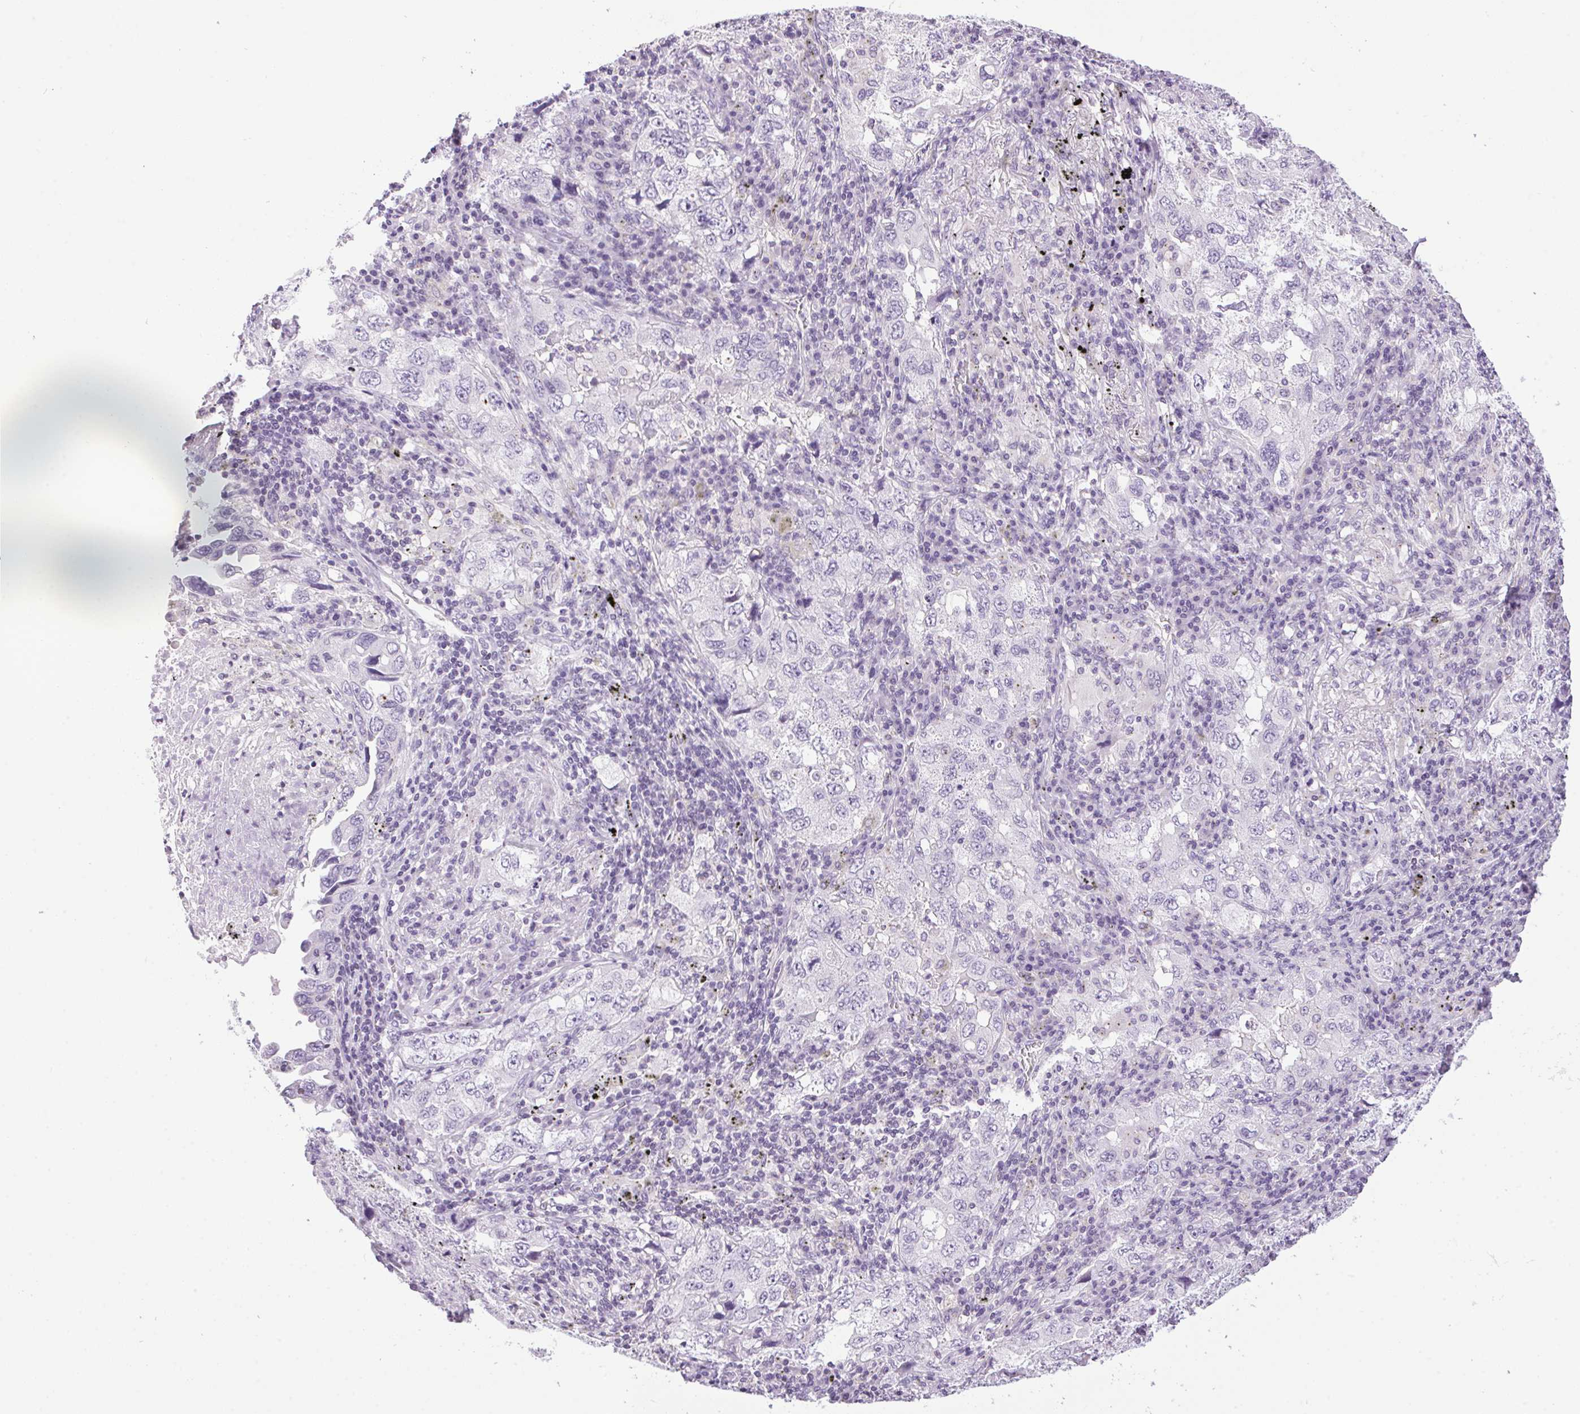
{"staining": {"intensity": "negative", "quantity": "none", "location": "none"}, "tissue": "lung cancer", "cell_type": "Tumor cells", "image_type": "cancer", "snomed": [{"axis": "morphology", "description": "Adenocarcinoma, NOS"}, {"axis": "topography", "description": "Lung"}], "caption": "Immunohistochemistry (IHC) image of human lung adenocarcinoma stained for a protein (brown), which reveals no positivity in tumor cells.", "gene": "TMEM88B", "patient": {"sex": "female", "age": 57}}